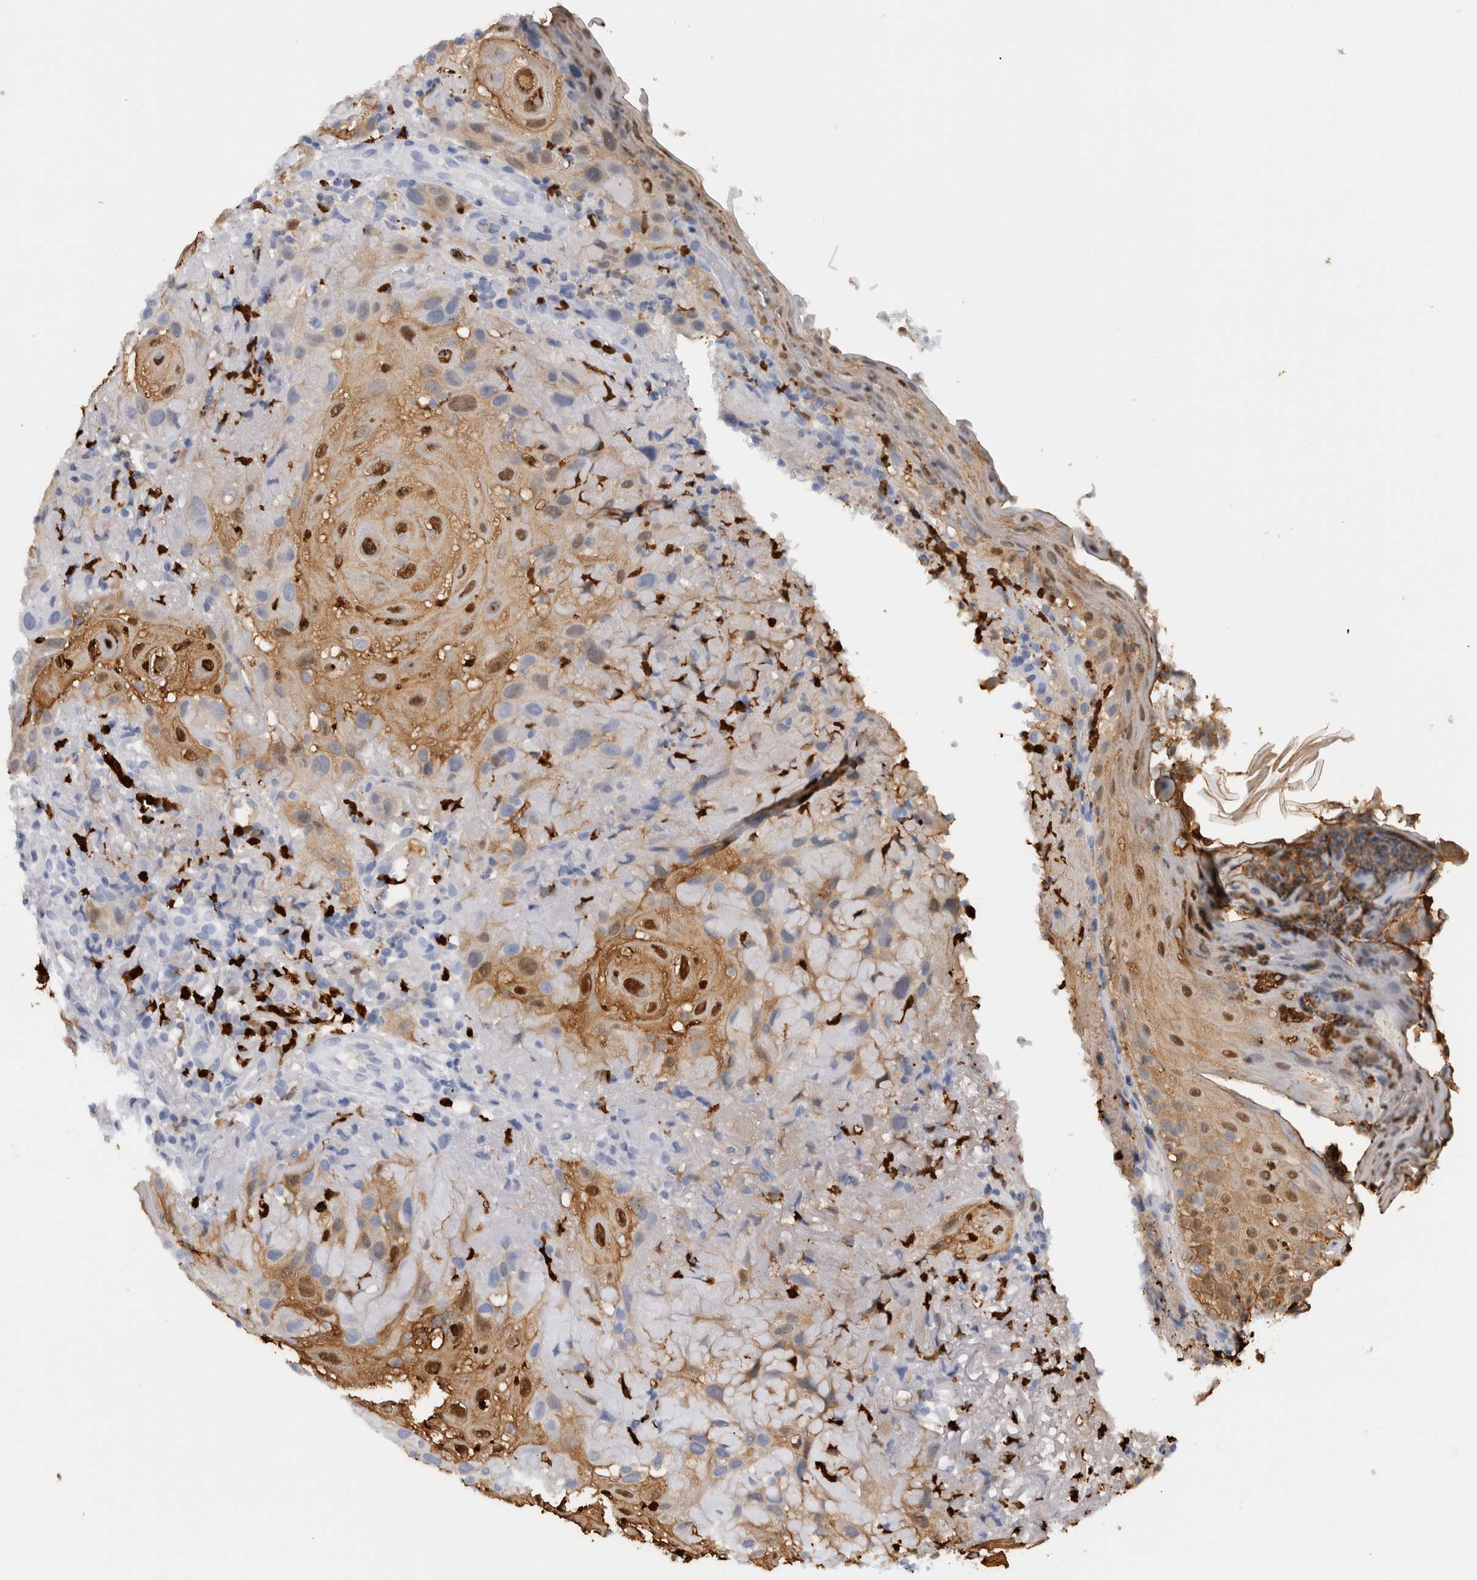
{"staining": {"intensity": "strong", "quantity": "<25%", "location": "cytoplasmic/membranous,nuclear"}, "tissue": "skin cancer", "cell_type": "Tumor cells", "image_type": "cancer", "snomed": [{"axis": "morphology", "description": "Squamous cell carcinoma, NOS"}, {"axis": "topography", "description": "Skin"}], "caption": "Protein analysis of squamous cell carcinoma (skin) tissue exhibits strong cytoplasmic/membranous and nuclear expression in approximately <25% of tumor cells.", "gene": "S100A8", "patient": {"sex": "female", "age": 96}}